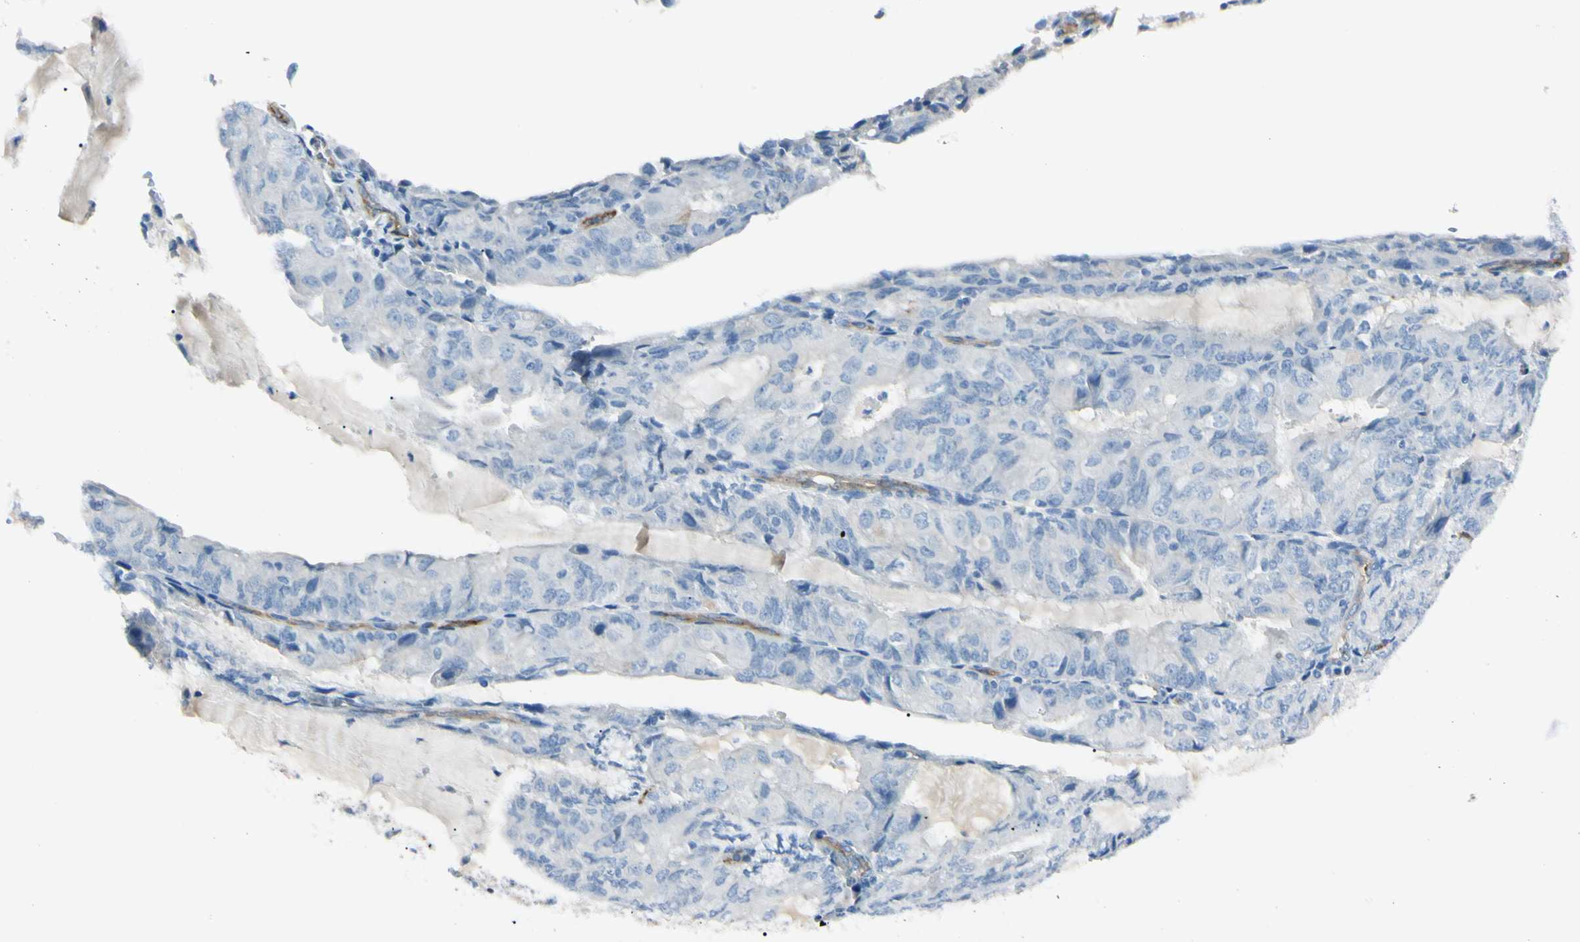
{"staining": {"intensity": "negative", "quantity": "none", "location": "none"}, "tissue": "endometrial cancer", "cell_type": "Tumor cells", "image_type": "cancer", "snomed": [{"axis": "morphology", "description": "Adenocarcinoma, NOS"}, {"axis": "topography", "description": "Endometrium"}], "caption": "An image of human endometrial cancer (adenocarcinoma) is negative for staining in tumor cells.", "gene": "FOLH1", "patient": {"sex": "female", "age": 81}}